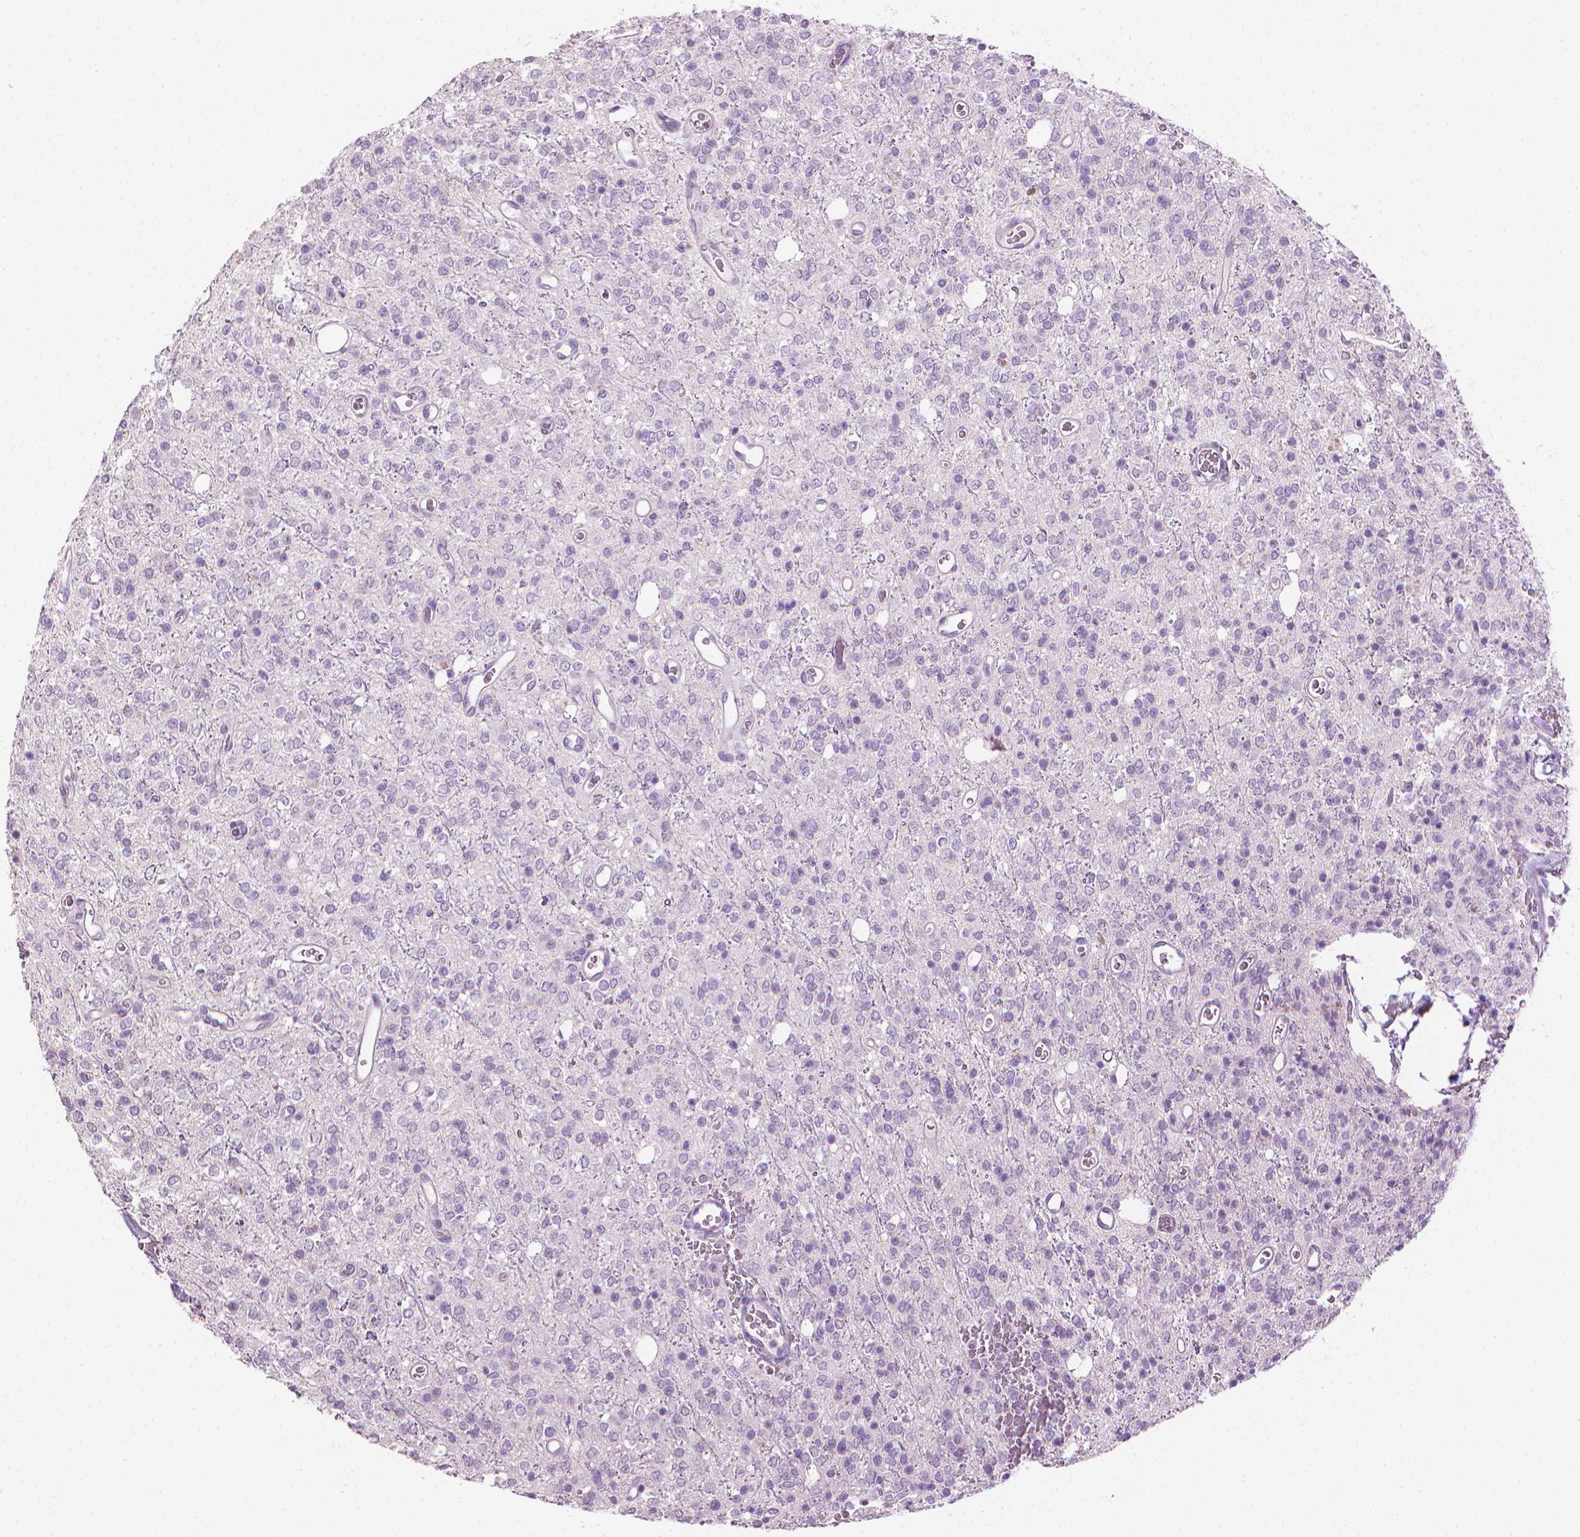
{"staining": {"intensity": "negative", "quantity": "none", "location": "none"}, "tissue": "glioma", "cell_type": "Tumor cells", "image_type": "cancer", "snomed": [{"axis": "morphology", "description": "Glioma, malignant, Low grade"}, {"axis": "topography", "description": "Brain"}], "caption": "IHC photomicrograph of human malignant glioma (low-grade) stained for a protein (brown), which demonstrates no positivity in tumor cells.", "gene": "MLANA", "patient": {"sex": "female", "age": 45}}